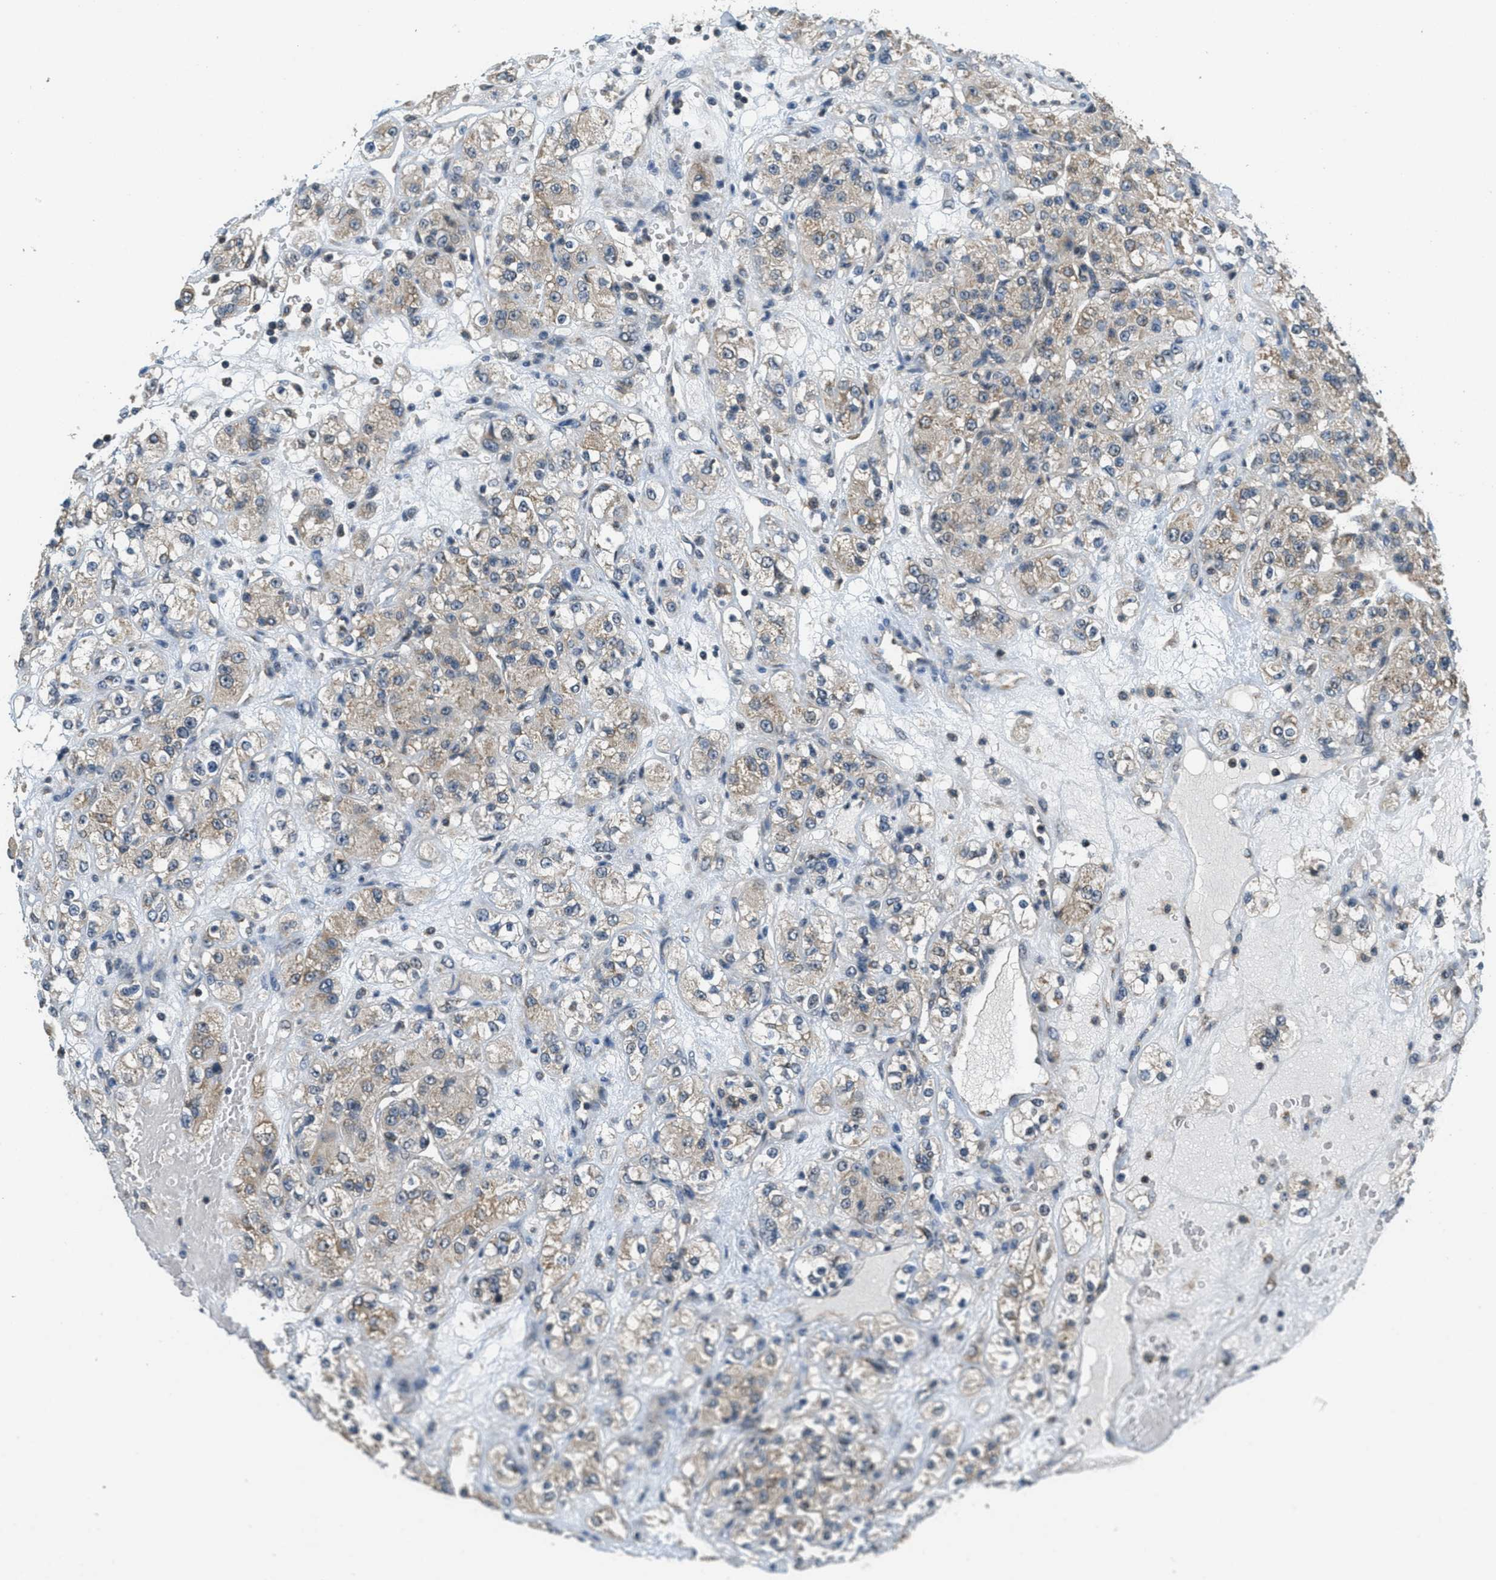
{"staining": {"intensity": "weak", "quantity": "25%-75%", "location": "cytoplasmic/membranous"}, "tissue": "renal cancer", "cell_type": "Tumor cells", "image_type": "cancer", "snomed": [{"axis": "morphology", "description": "Normal tissue, NOS"}, {"axis": "morphology", "description": "Adenocarcinoma, NOS"}, {"axis": "topography", "description": "Kidney"}], "caption": "Renal cancer (adenocarcinoma) stained with a protein marker exhibits weak staining in tumor cells.", "gene": "NAT1", "patient": {"sex": "male", "age": 61}}